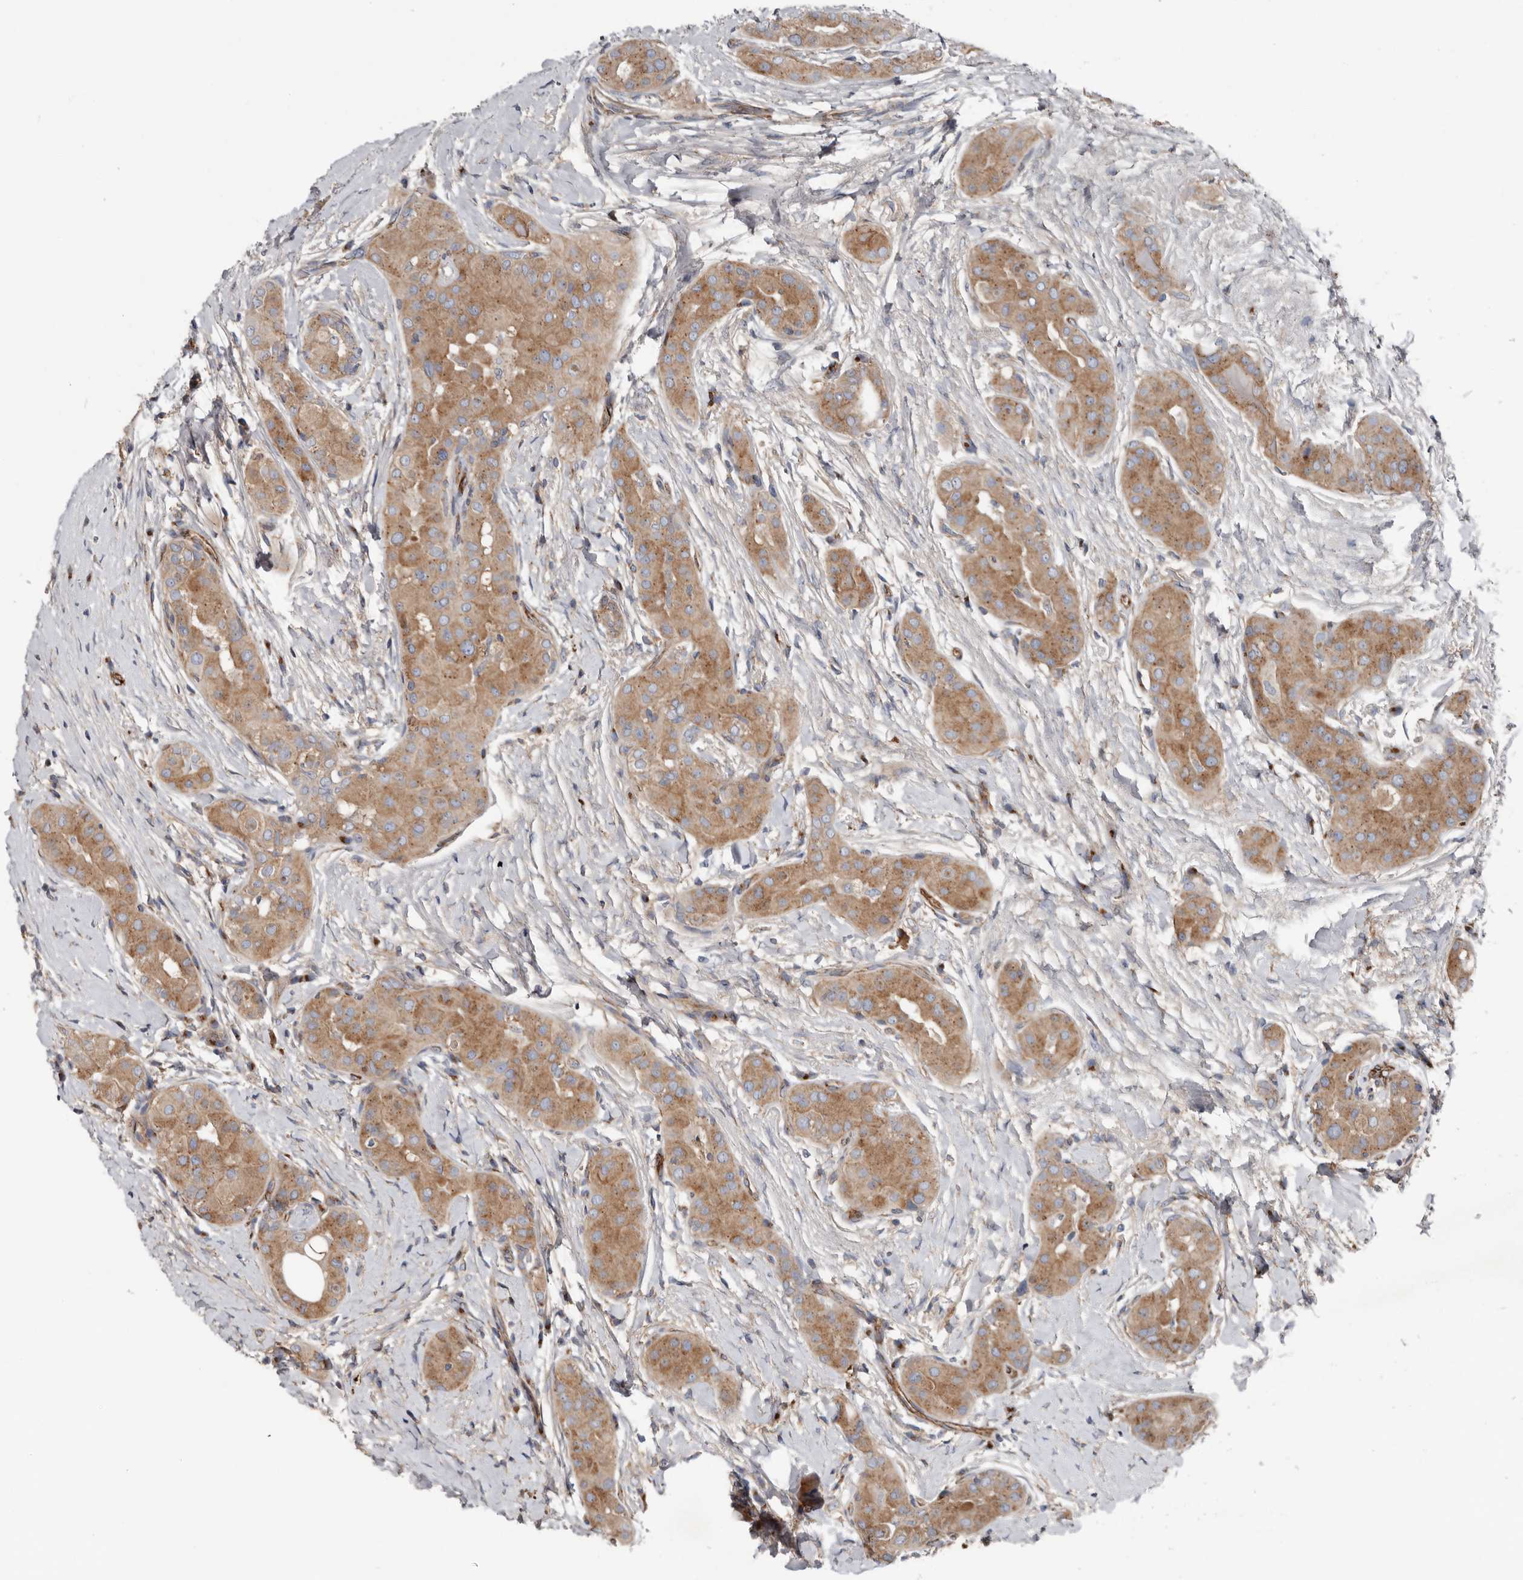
{"staining": {"intensity": "moderate", "quantity": ">75%", "location": "cytoplasmic/membranous"}, "tissue": "thyroid cancer", "cell_type": "Tumor cells", "image_type": "cancer", "snomed": [{"axis": "morphology", "description": "Papillary adenocarcinoma, NOS"}, {"axis": "topography", "description": "Thyroid gland"}], "caption": "The photomicrograph shows staining of thyroid papillary adenocarcinoma, revealing moderate cytoplasmic/membranous protein expression (brown color) within tumor cells. The protein of interest is stained brown, and the nuclei are stained in blue (DAB IHC with brightfield microscopy, high magnification).", "gene": "LUZP1", "patient": {"sex": "male", "age": 33}}